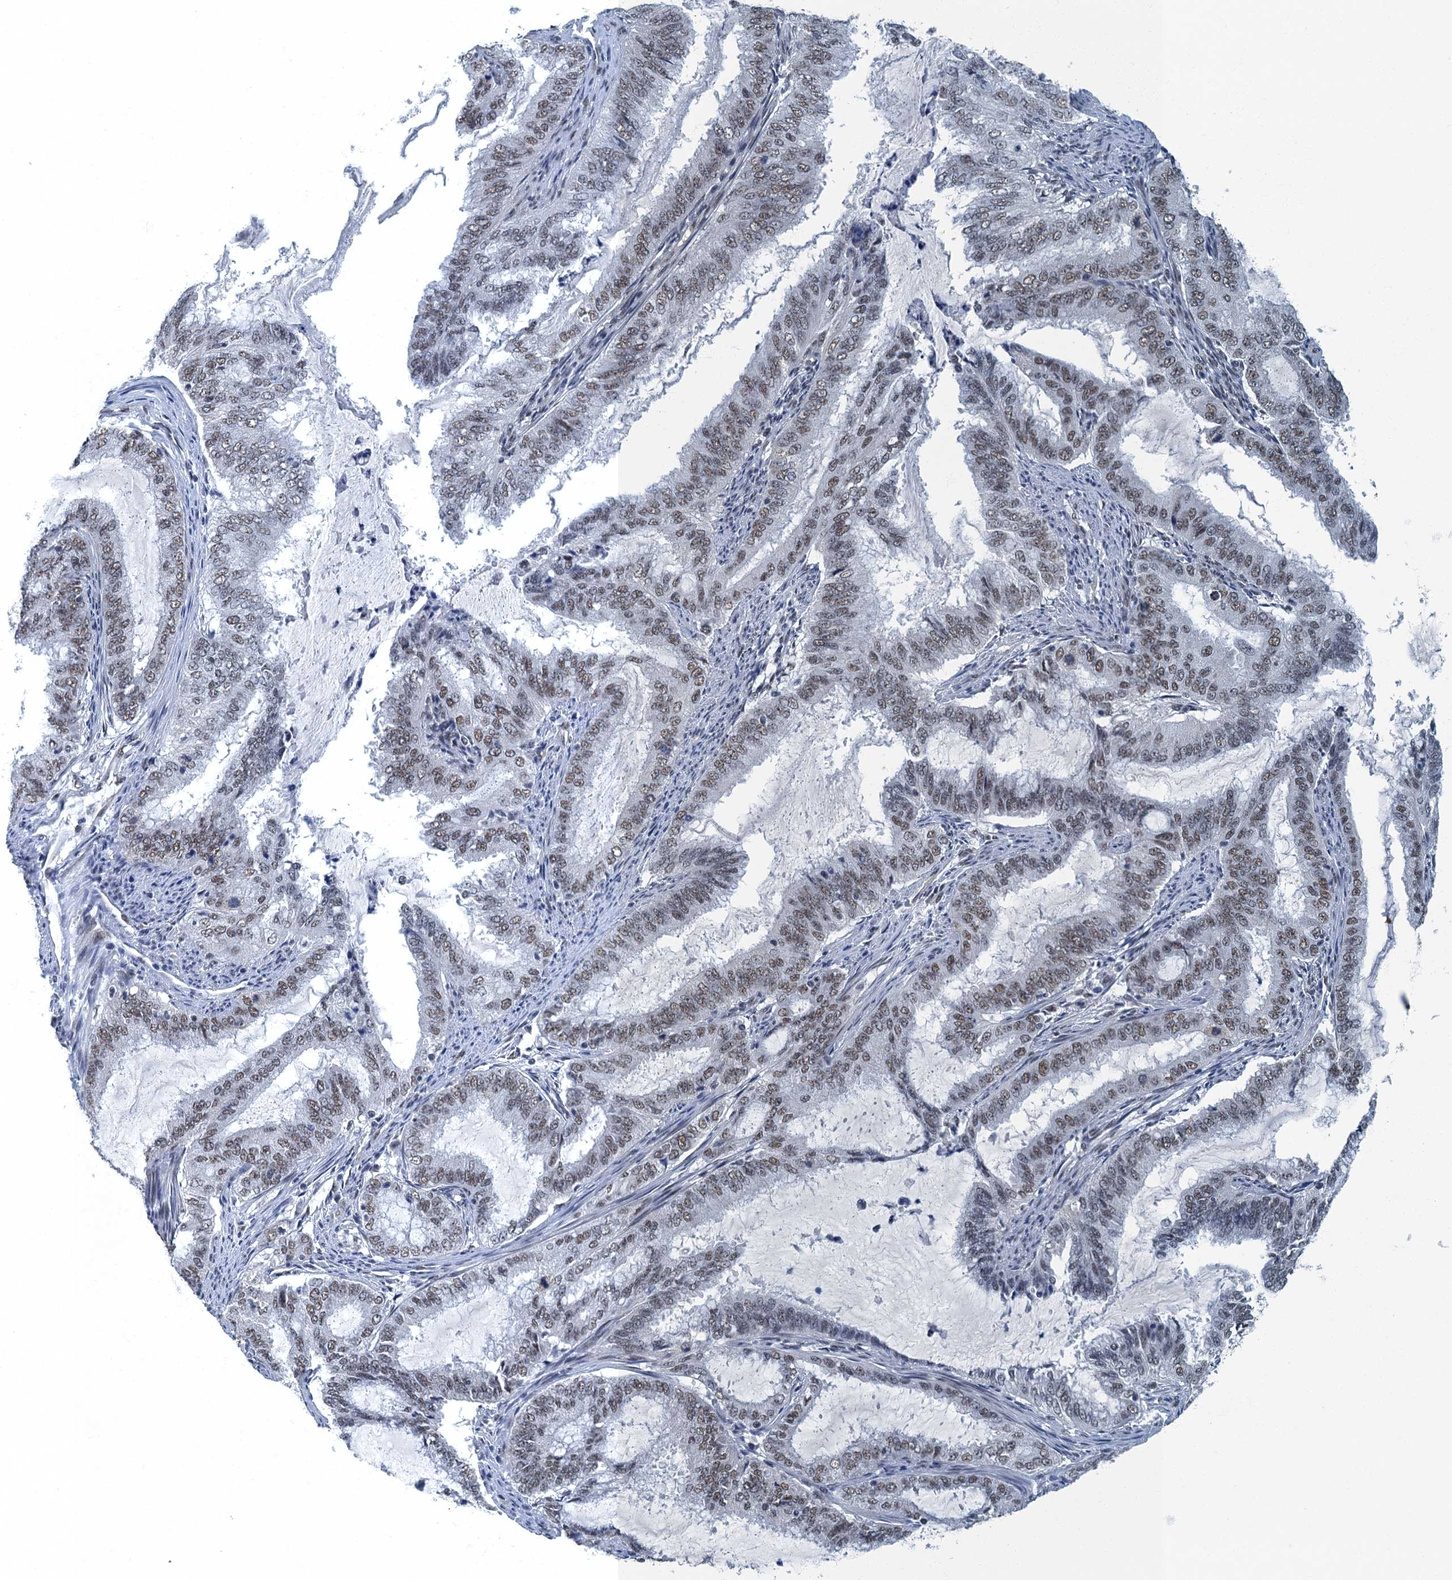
{"staining": {"intensity": "moderate", "quantity": ">75%", "location": "nuclear"}, "tissue": "endometrial cancer", "cell_type": "Tumor cells", "image_type": "cancer", "snomed": [{"axis": "morphology", "description": "Adenocarcinoma, NOS"}, {"axis": "topography", "description": "Endometrium"}], "caption": "Adenocarcinoma (endometrial) stained for a protein (brown) exhibits moderate nuclear positive expression in about >75% of tumor cells.", "gene": "GADL1", "patient": {"sex": "female", "age": 51}}